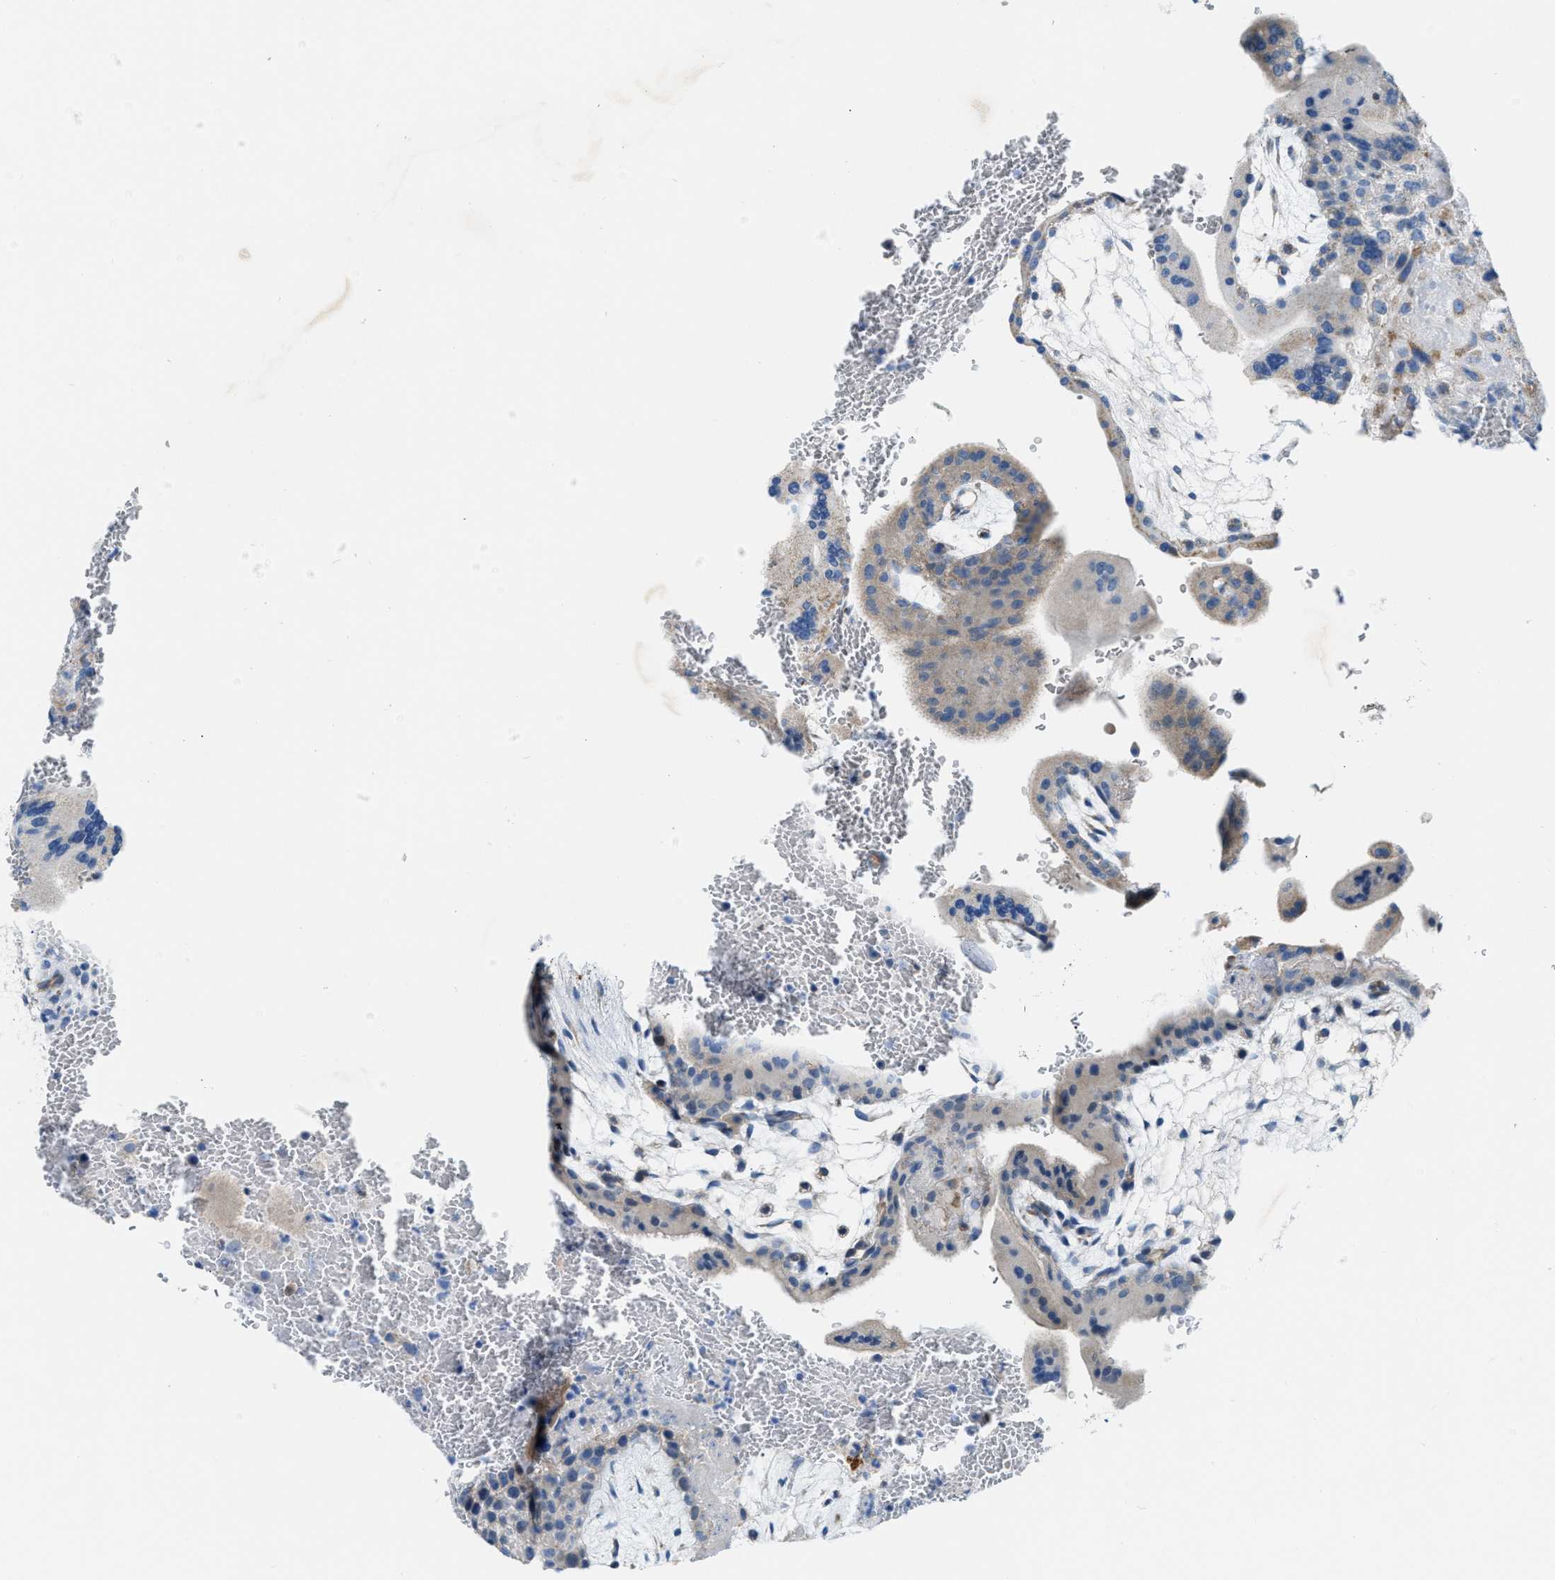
{"staining": {"intensity": "moderate", "quantity": "<25%", "location": "cytoplasmic/membranous"}, "tissue": "placenta", "cell_type": "Decidual cells", "image_type": "normal", "snomed": [{"axis": "morphology", "description": "Normal tissue, NOS"}, {"axis": "topography", "description": "Placenta"}], "caption": "Benign placenta was stained to show a protein in brown. There is low levels of moderate cytoplasmic/membranous positivity in approximately <25% of decidual cells. (DAB (3,3'-diaminobenzidine) = brown stain, brightfield microscopy at high magnification).", "gene": "JADE1", "patient": {"sex": "female", "age": 35}}